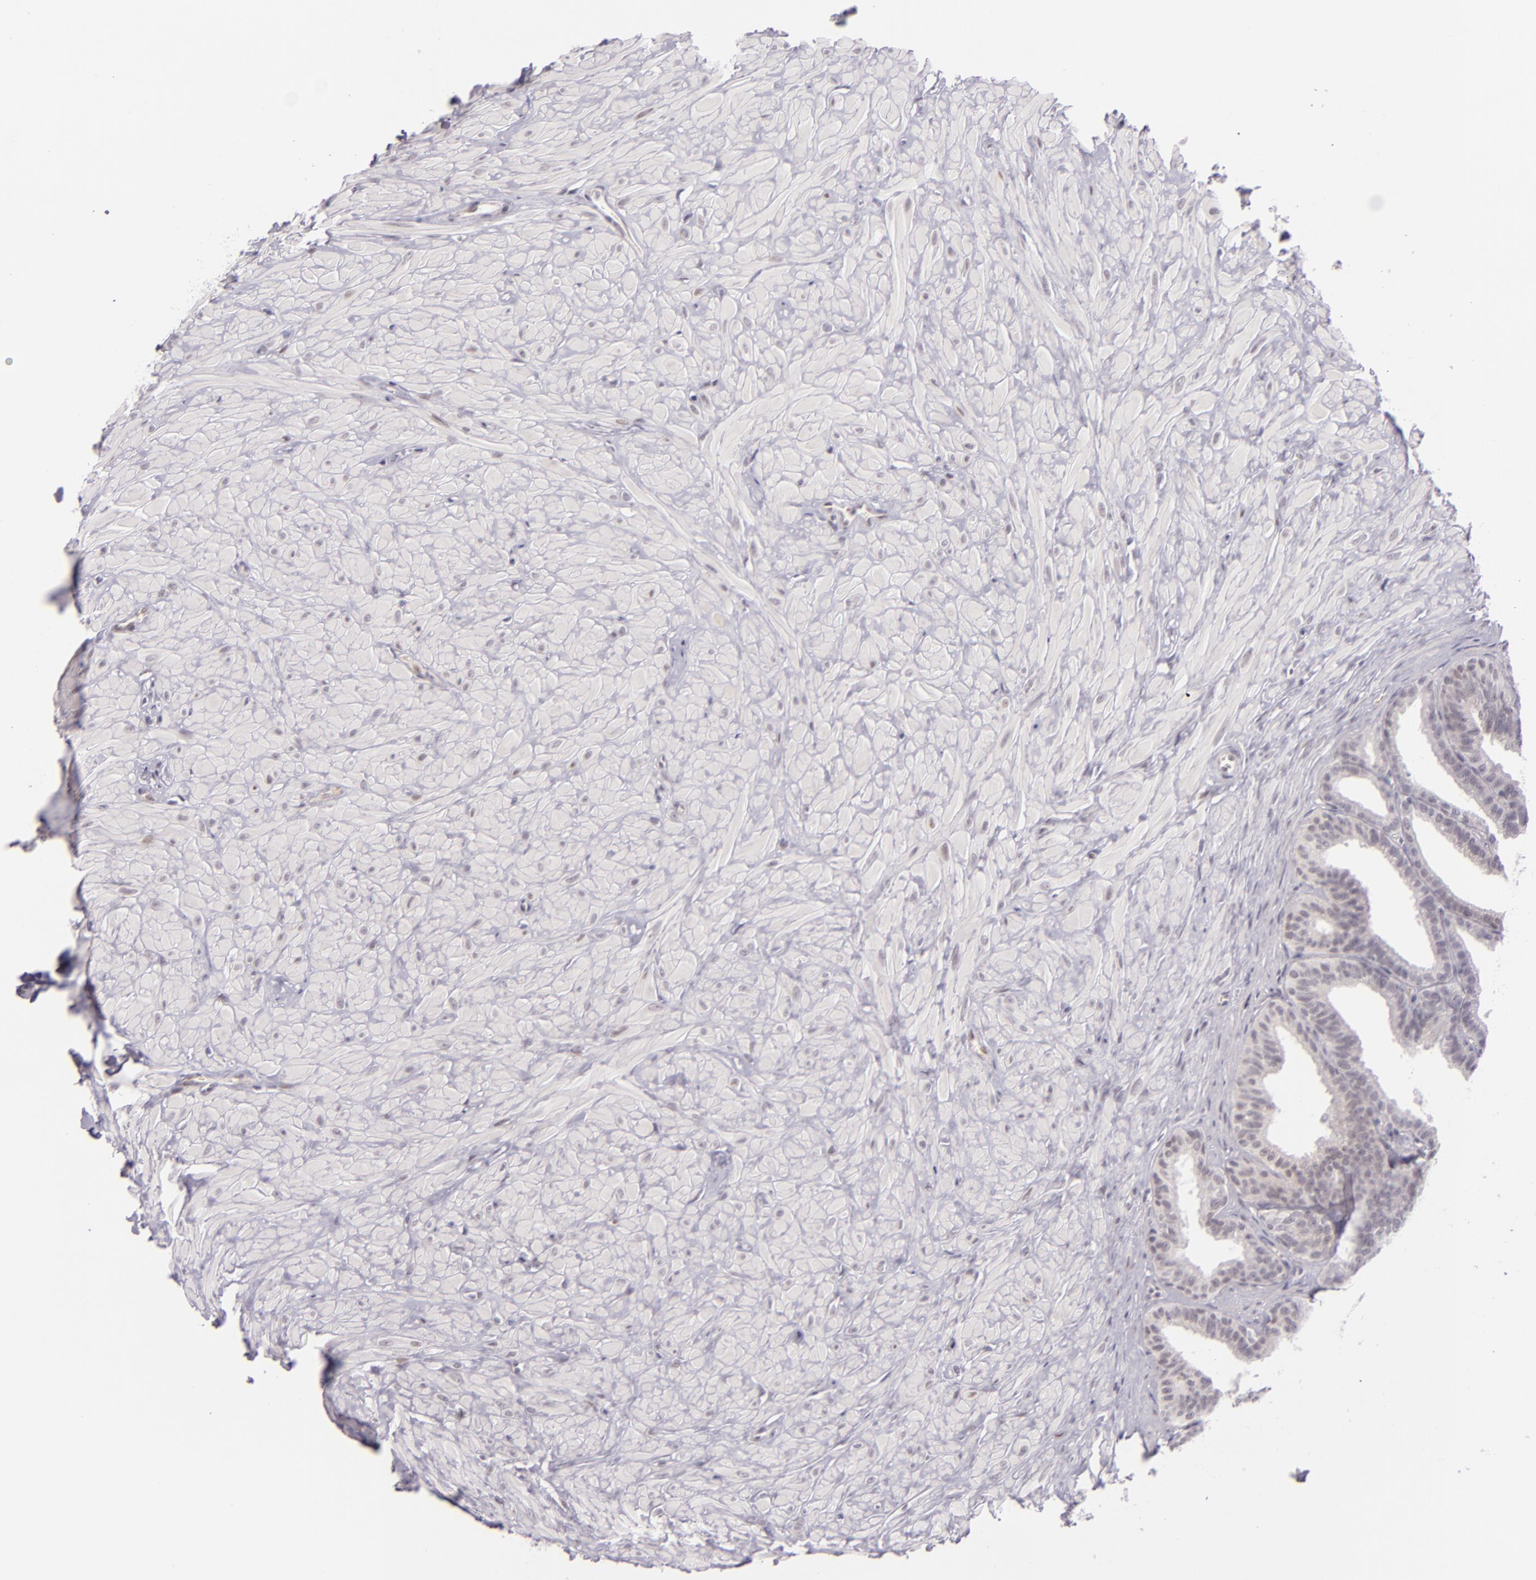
{"staining": {"intensity": "negative", "quantity": "none", "location": "none"}, "tissue": "seminal vesicle", "cell_type": "Glandular cells", "image_type": "normal", "snomed": [{"axis": "morphology", "description": "Normal tissue, NOS"}, {"axis": "topography", "description": "Seminal veicle"}], "caption": "There is no significant positivity in glandular cells of seminal vesicle. The staining is performed using DAB (3,3'-diaminobenzidine) brown chromogen with nuclei counter-stained in using hematoxylin.", "gene": "BCL3", "patient": {"sex": "male", "age": 26}}